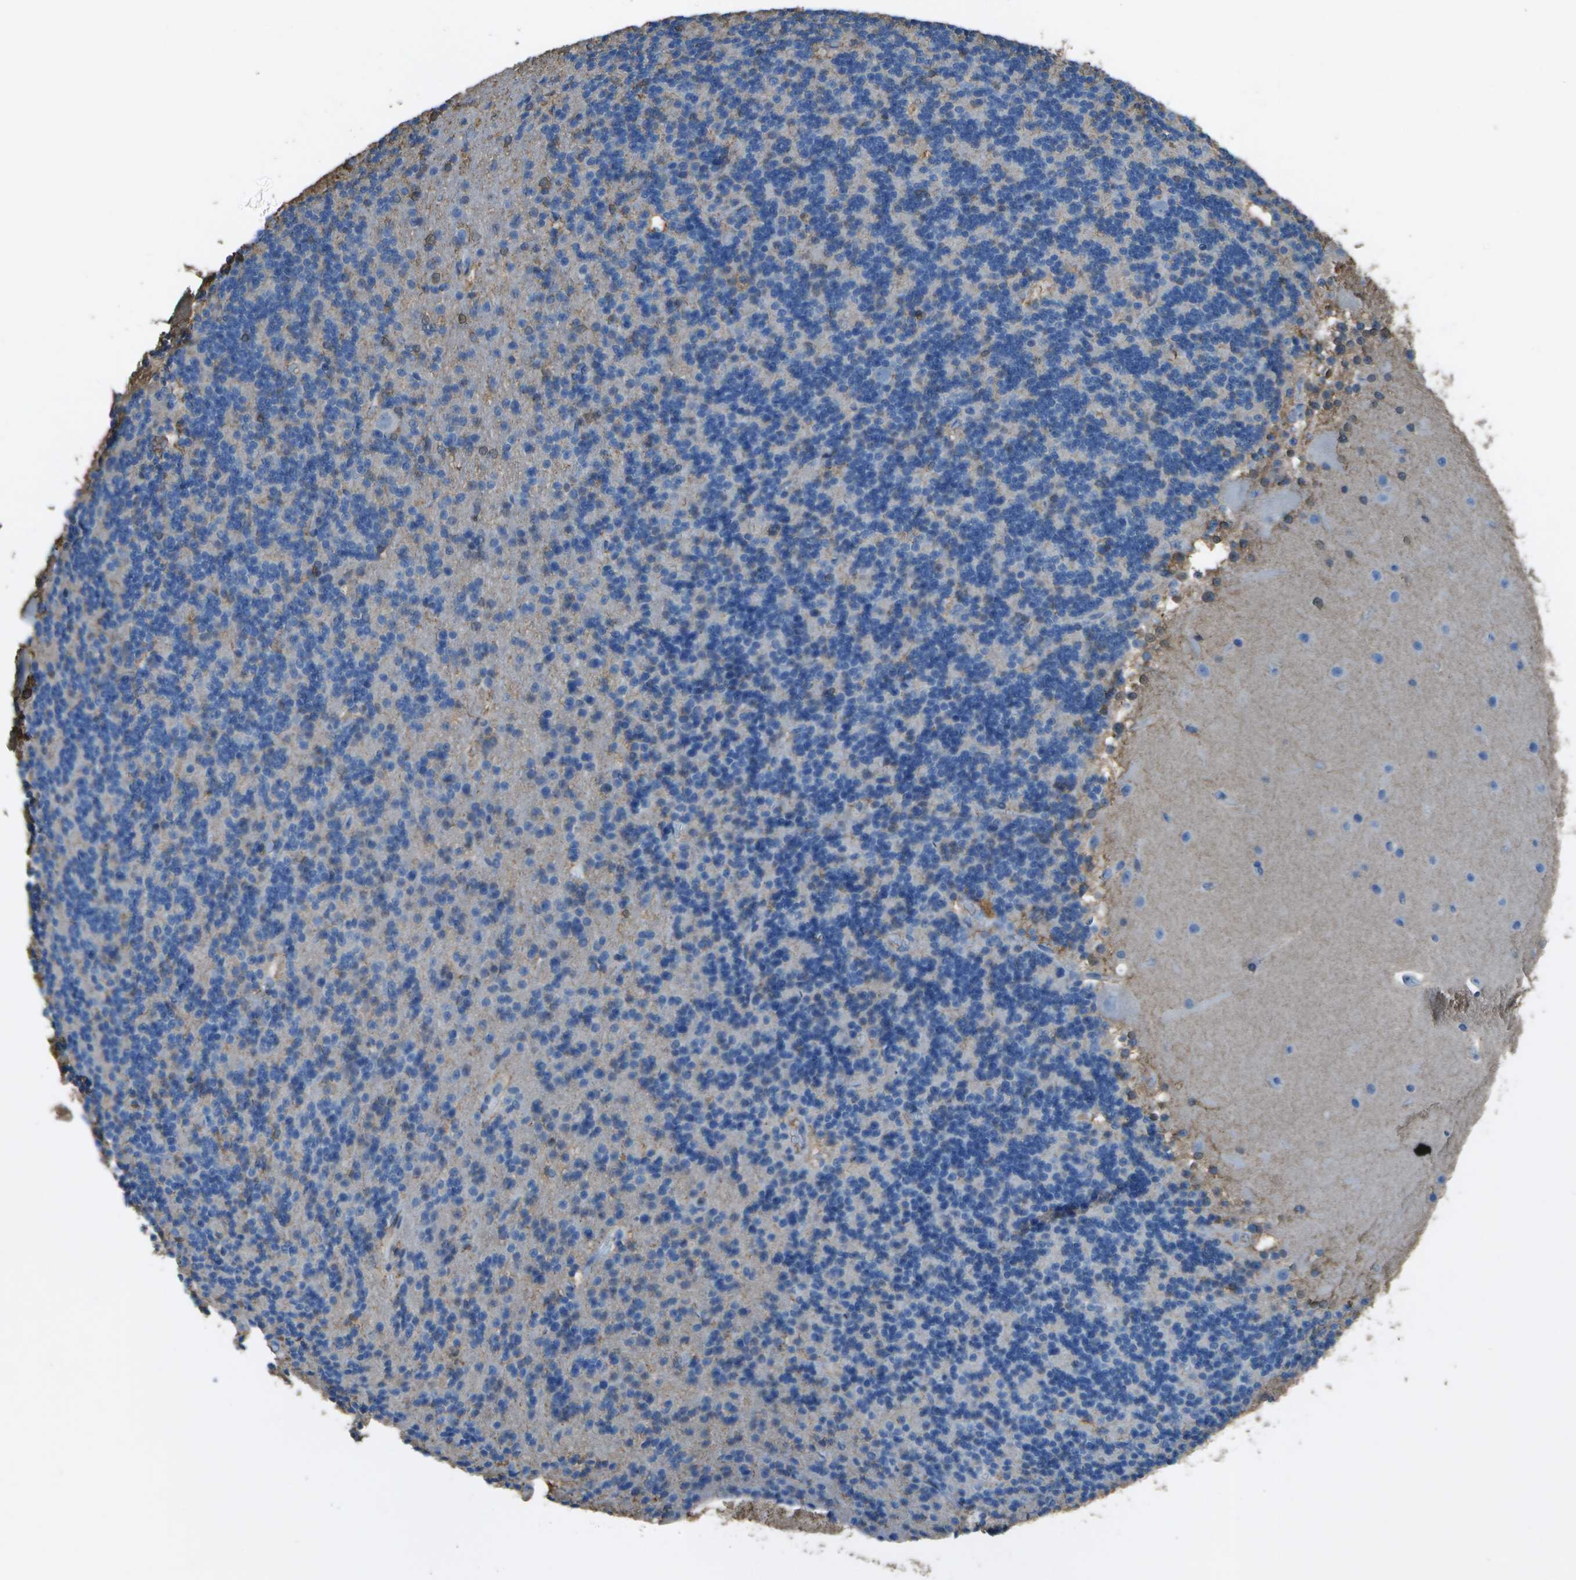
{"staining": {"intensity": "negative", "quantity": "none", "location": "none"}, "tissue": "cerebellum", "cell_type": "Cells in granular layer", "image_type": "normal", "snomed": [{"axis": "morphology", "description": "Normal tissue, NOS"}, {"axis": "topography", "description": "Cerebellum"}], "caption": "Immunohistochemistry (IHC) image of benign cerebellum: cerebellum stained with DAB reveals no significant protein expression in cells in granular layer. (DAB (3,3'-diaminobenzidine) IHC with hematoxylin counter stain).", "gene": "CYP4F11", "patient": {"sex": "female", "age": 54}}